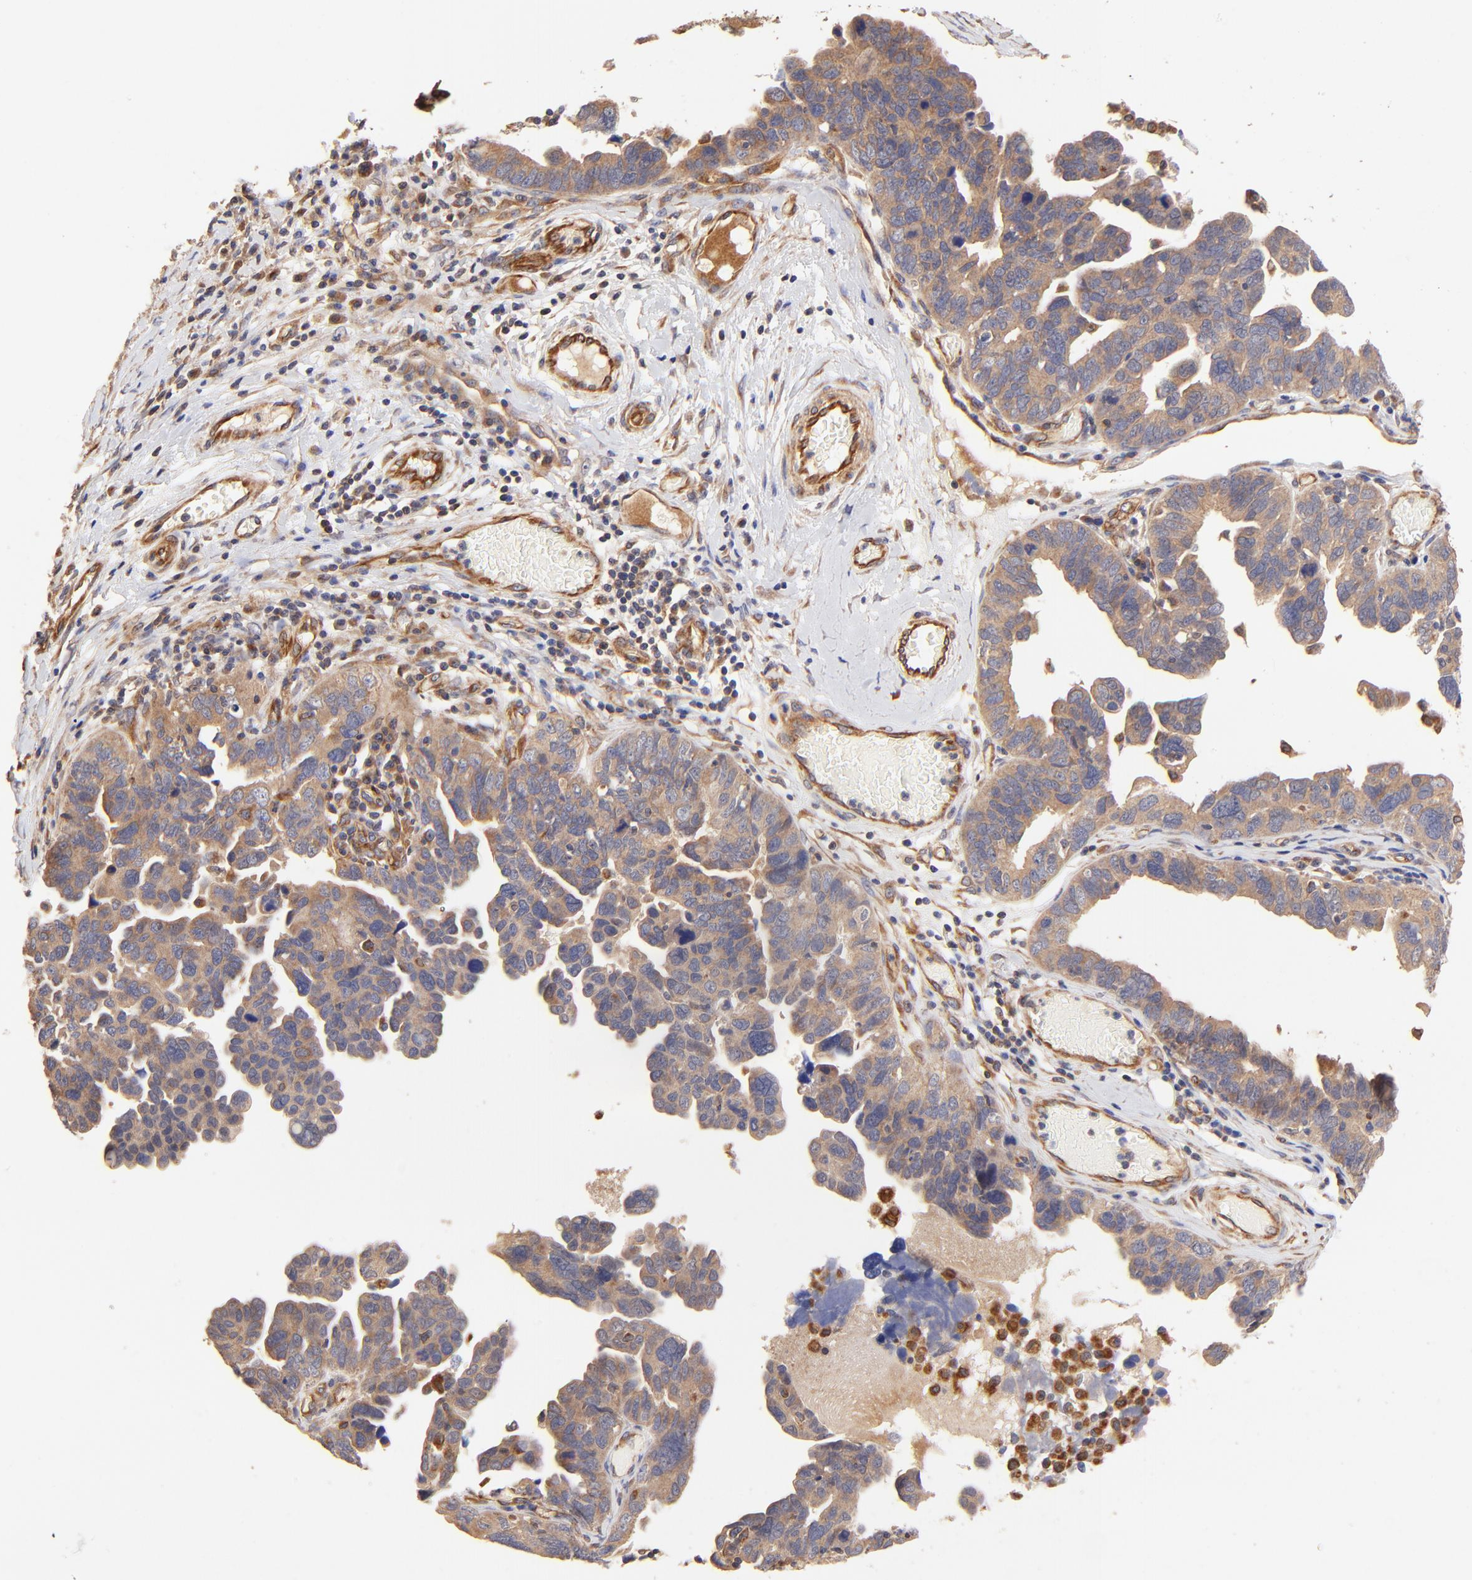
{"staining": {"intensity": "moderate", "quantity": ">75%", "location": "cytoplasmic/membranous"}, "tissue": "ovarian cancer", "cell_type": "Tumor cells", "image_type": "cancer", "snomed": [{"axis": "morphology", "description": "Cystadenocarcinoma, serous, NOS"}, {"axis": "topography", "description": "Ovary"}], "caption": "Immunohistochemical staining of ovarian serous cystadenocarcinoma exhibits medium levels of moderate cytoplasmic/membranous protein staining in about >75% of tumor cells.", "gene": "TNFAIP3", "patient": {"sex": "female", "age": 64}}